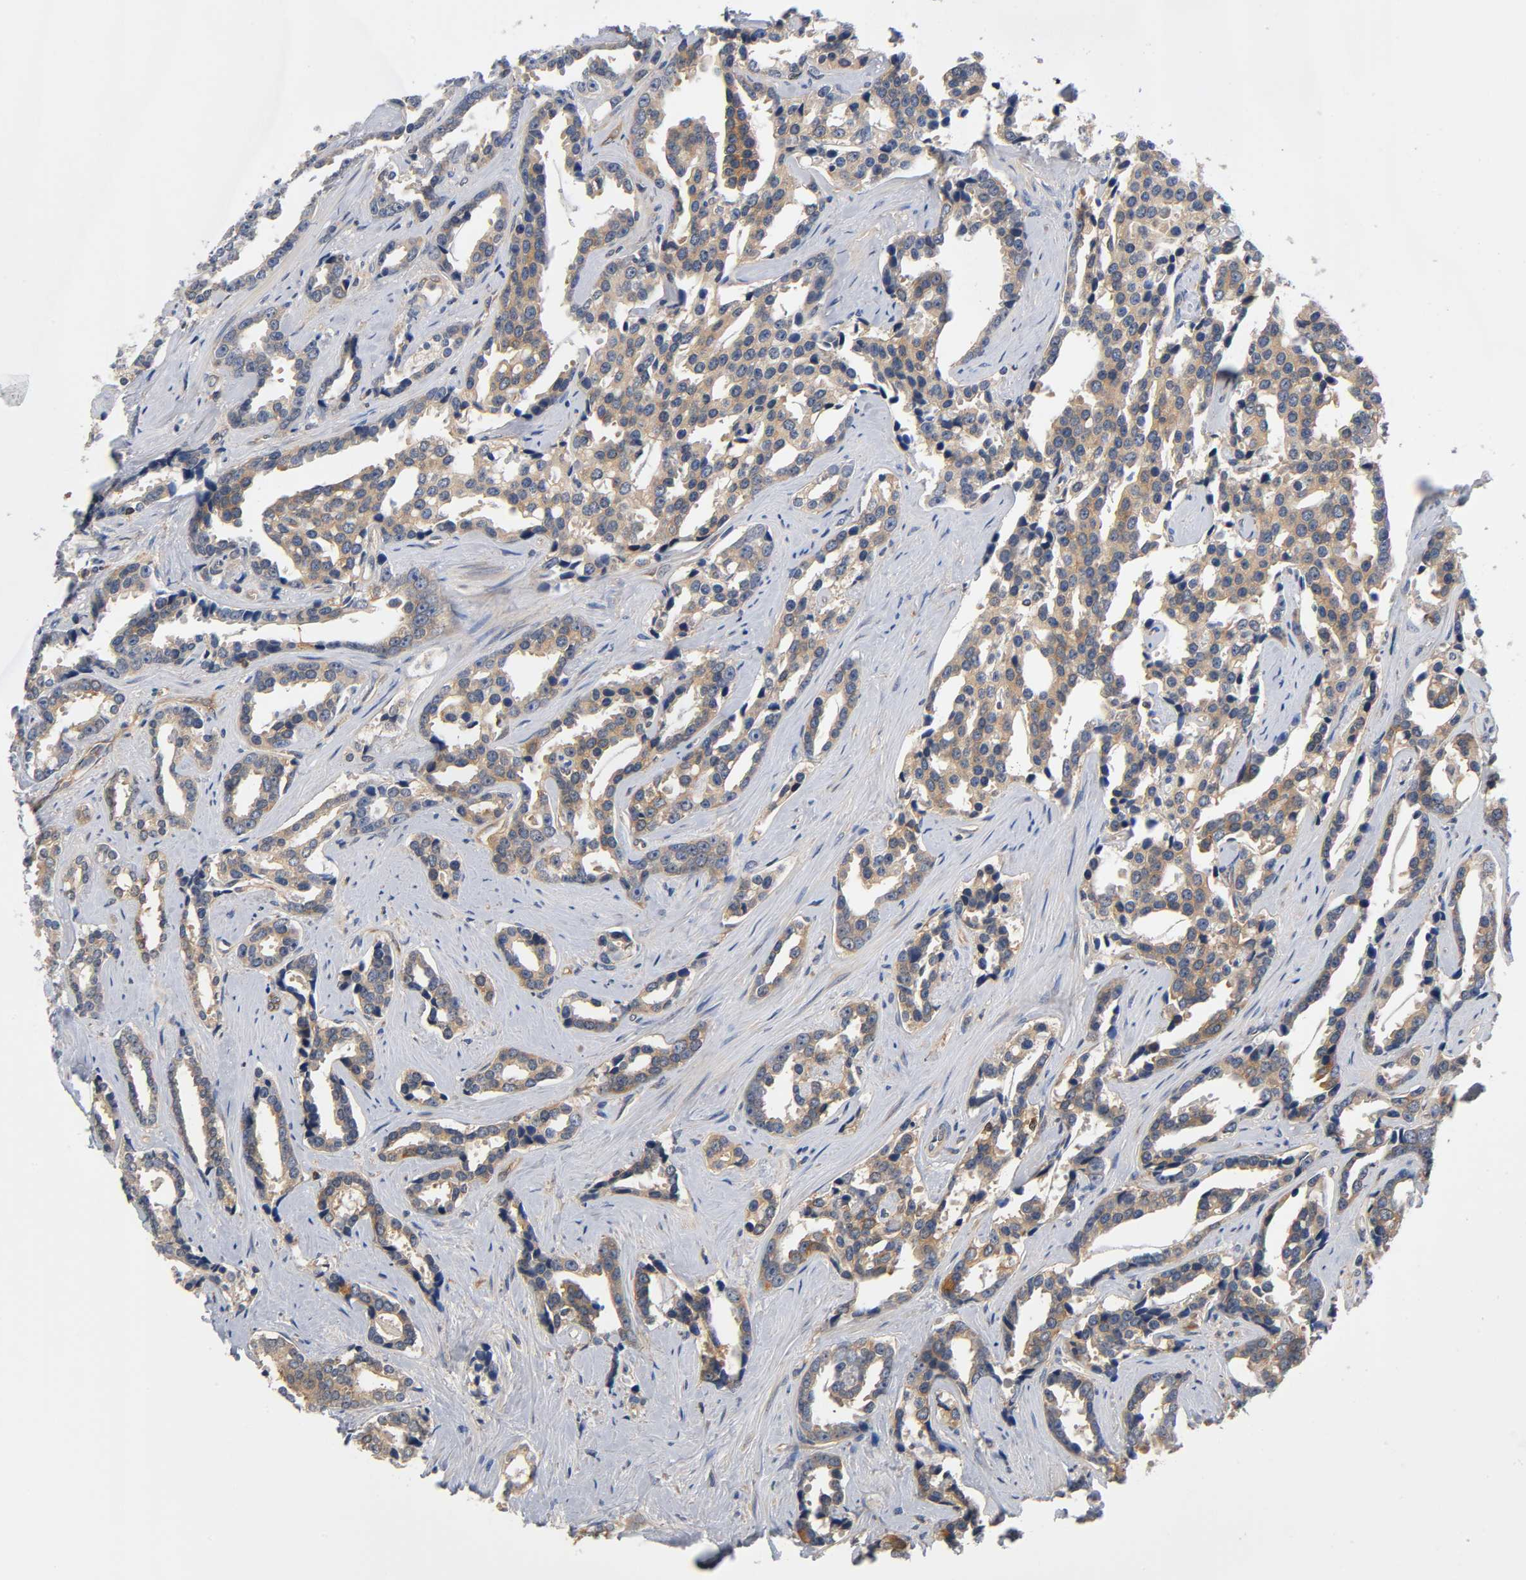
{"staining": {"intensity": "moderate", "quantity": ">75%", "location": "cytoplasmic/membranous"}, "tissue": "prostate cancer", "cell_type": "Tumor cells", "image_type": "cancer", "snomed": [{"axis": "morphology", "description": "Adenocarcinoma, High grade"}, {"axis": "topography", "description": "Prostate"}], "caption": "This is a micrograph of immunohistochemistry staining of prostate cancer (adenocarcinoma (high-grade)), which shows moderate positivity in the cytoplasmic/membranous of tumor cells.", "gene": "PRKAB1", "patient": {"sex": "male", "age": 67}}